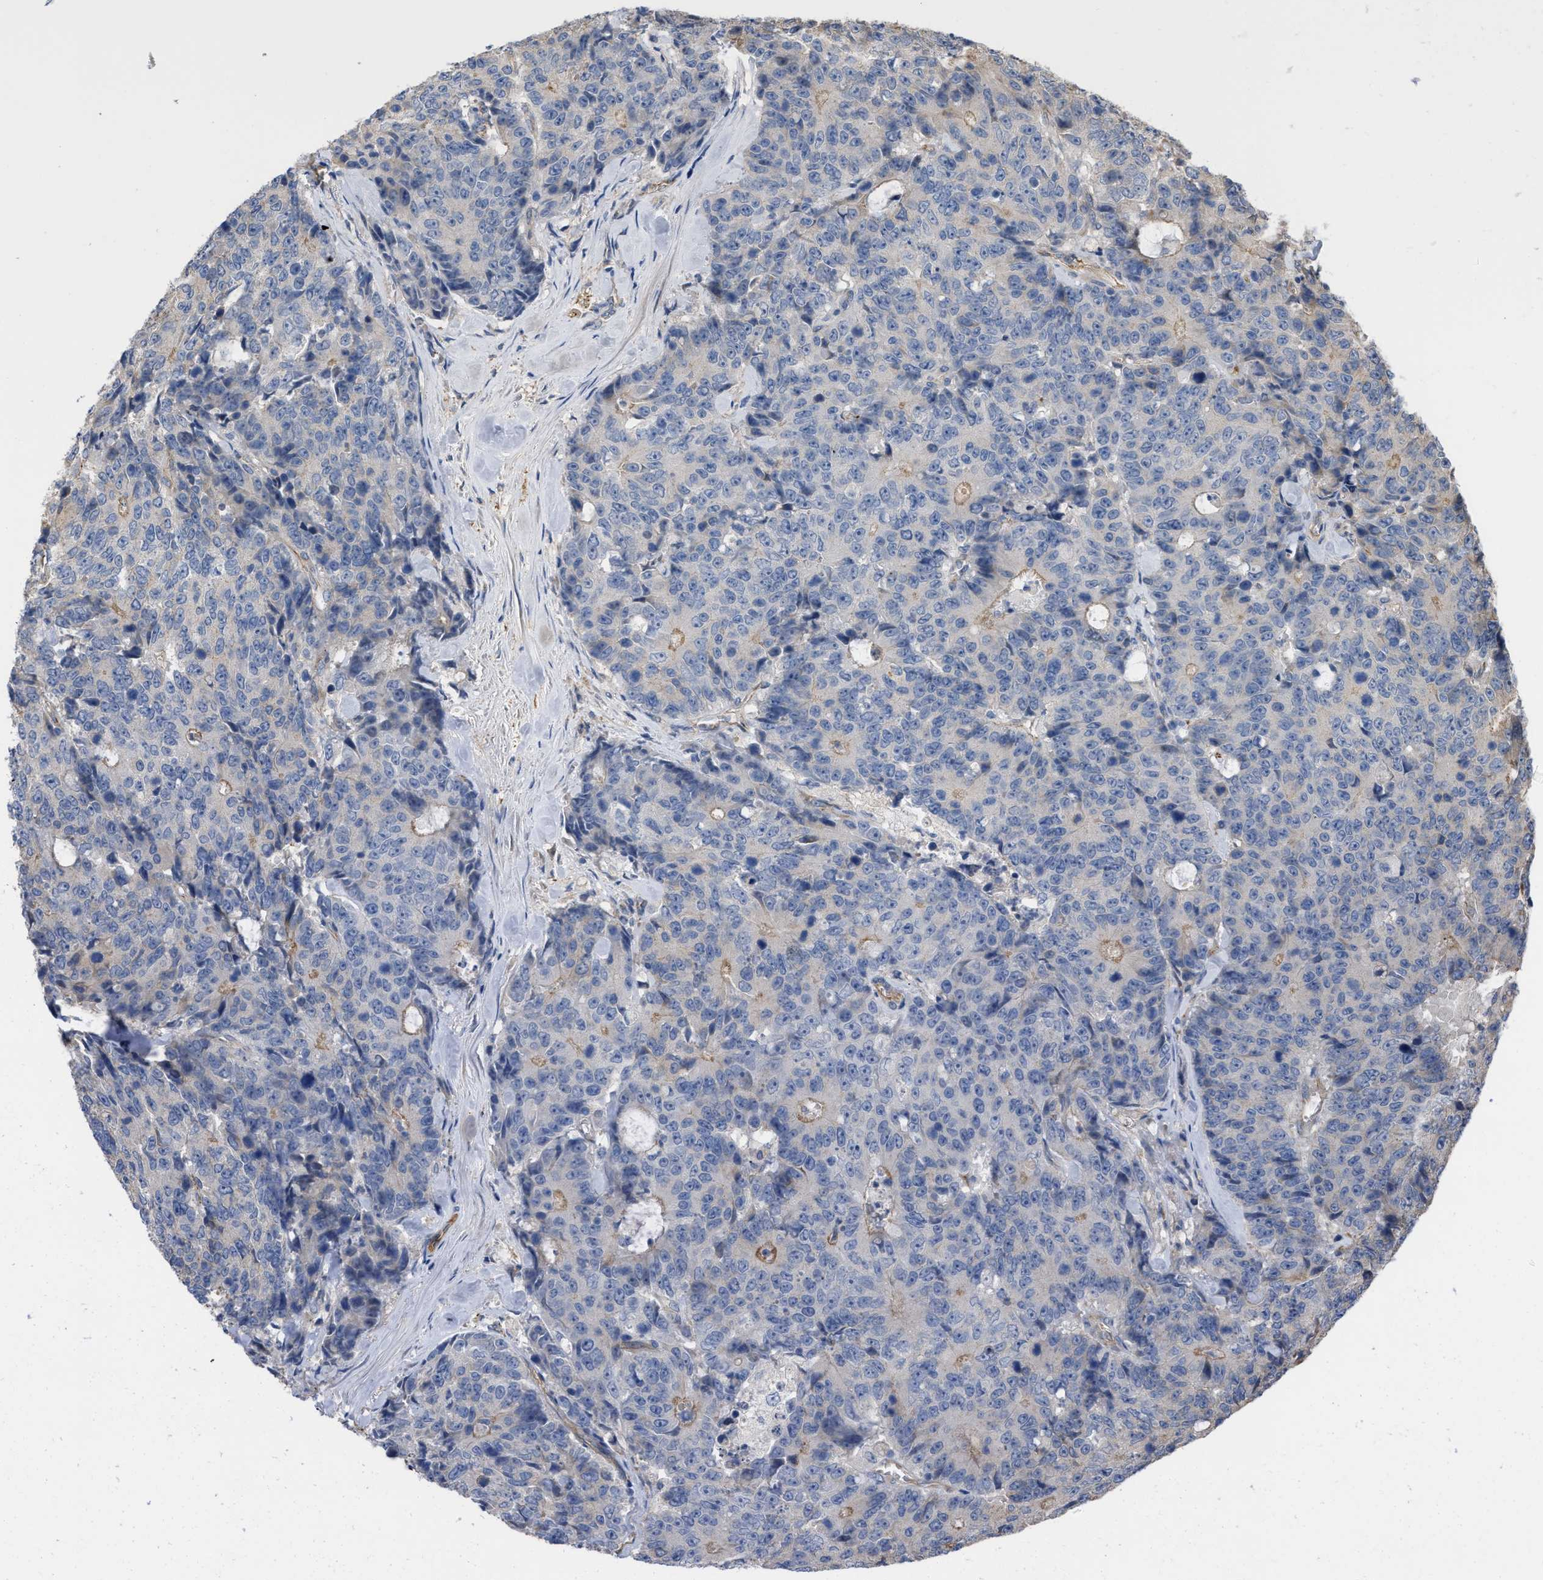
{"staining": {"intensity": "negative", "quantity": "none", "location": "none"}, "tissue": "colorectal cancer", "cell_type": "Tumor cells", "image_type": "cancer", "snomed": [{"axis": "morphology", "description": "Adenocarcinoma, NOS"}, {"axis": "topography", "description": "Colon"}], "caption": "Tumor cells are negative for protein expression in human colorectal adenocarcinoma. (Immunohistochemistry (ihc), brightfield microscopy, high magnification).", "gene": "SLC4A11", "patient": {"sex": "female", "age": 86}}